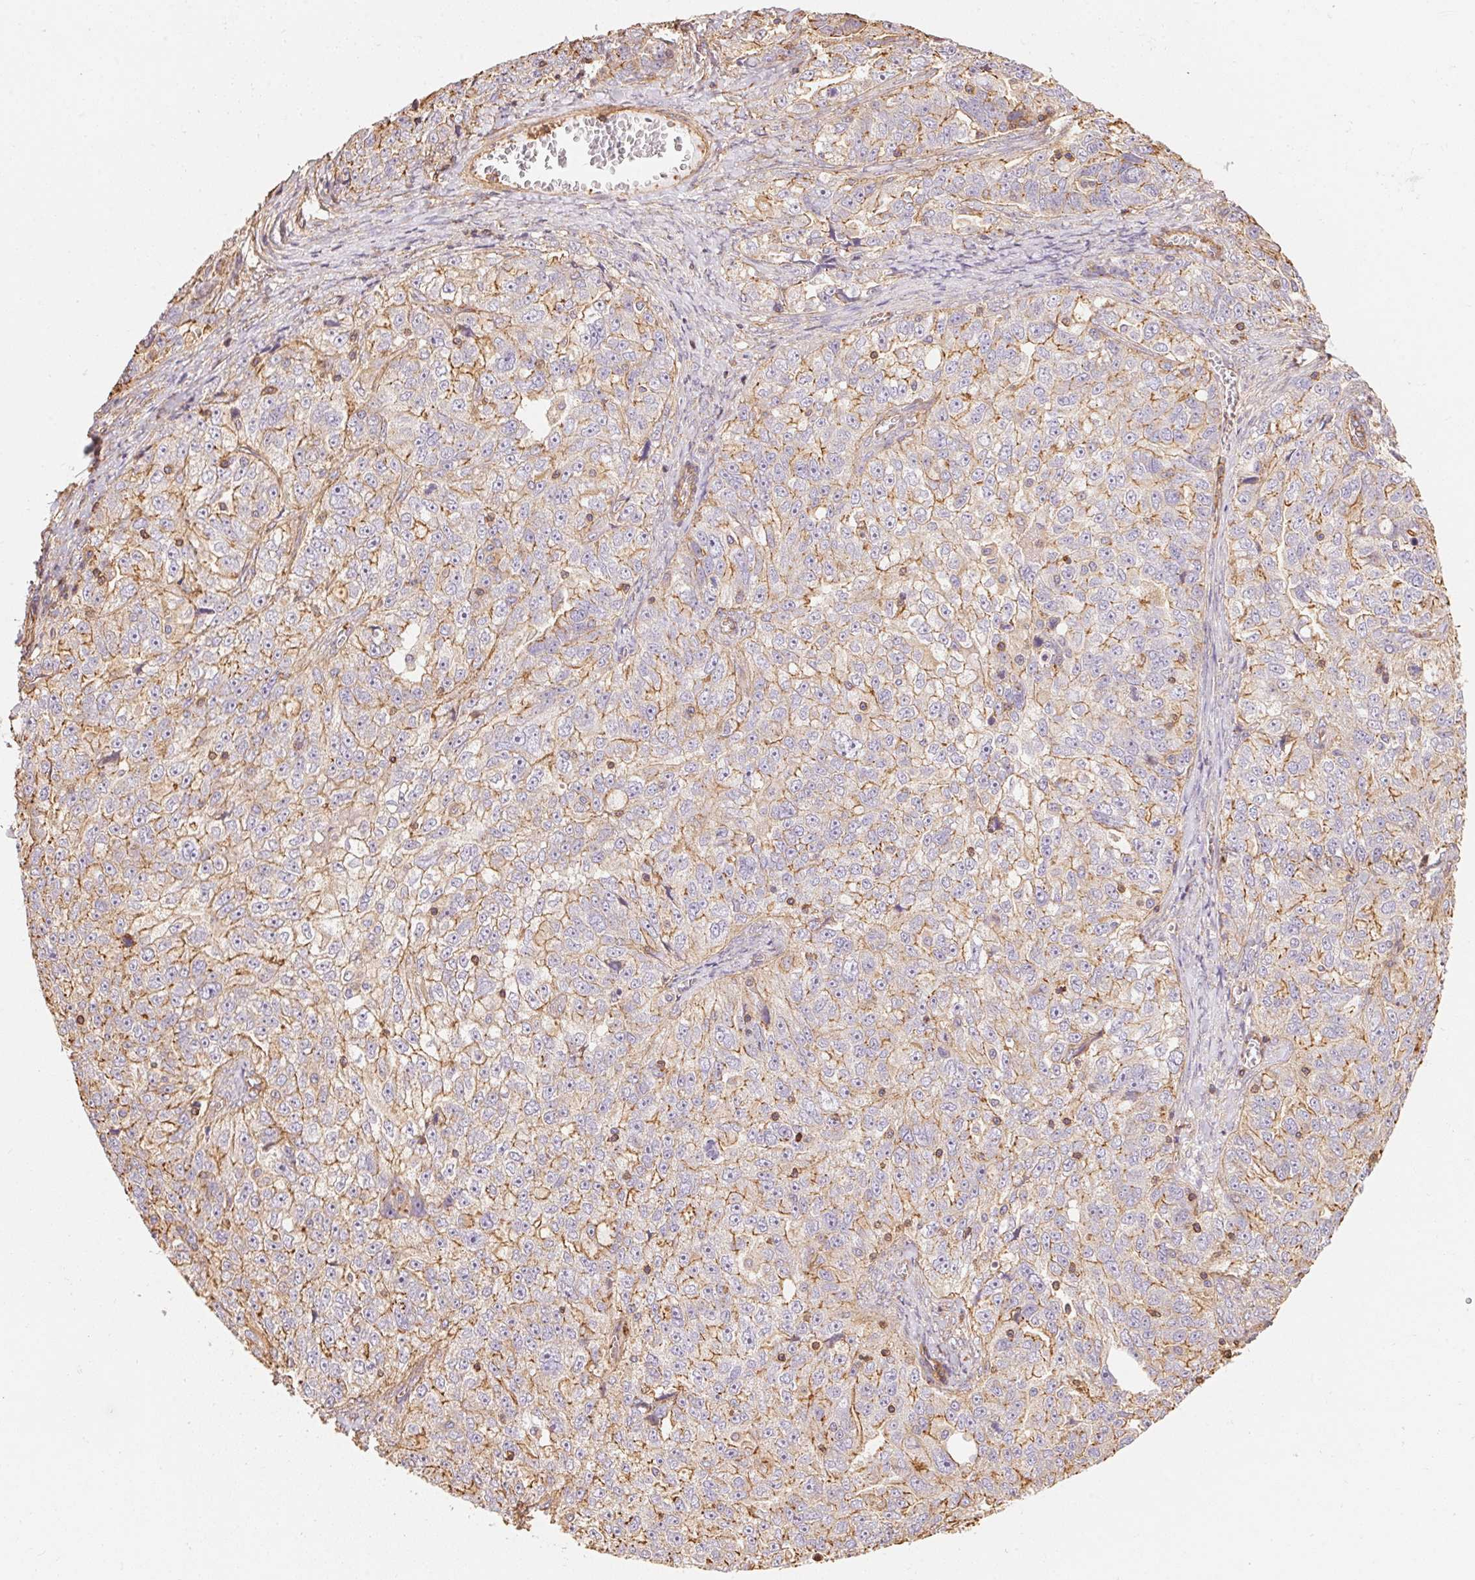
{"staining": {"intensity": "weak", "quantity": "25%-75%", "location": "cytoplasmic/membranous"}, "tissue": "ovarian cancer", "cell_type": "Tumor cells", "image_type": "cancer", "snomed": [{"axis": "morphology", "description": "Cystadenocarcinoma, serous, NOS"}, {"axis": "topography", "description": "Ovary"}], "caption": "Brown immunohistochemical staining in human ovarian cancer shows weak cytoplasmic/membranous staining in about 25%-75% of tumor cells.", "gene": "FRAS1", "patient": {"sex": "female", "age": 51}}